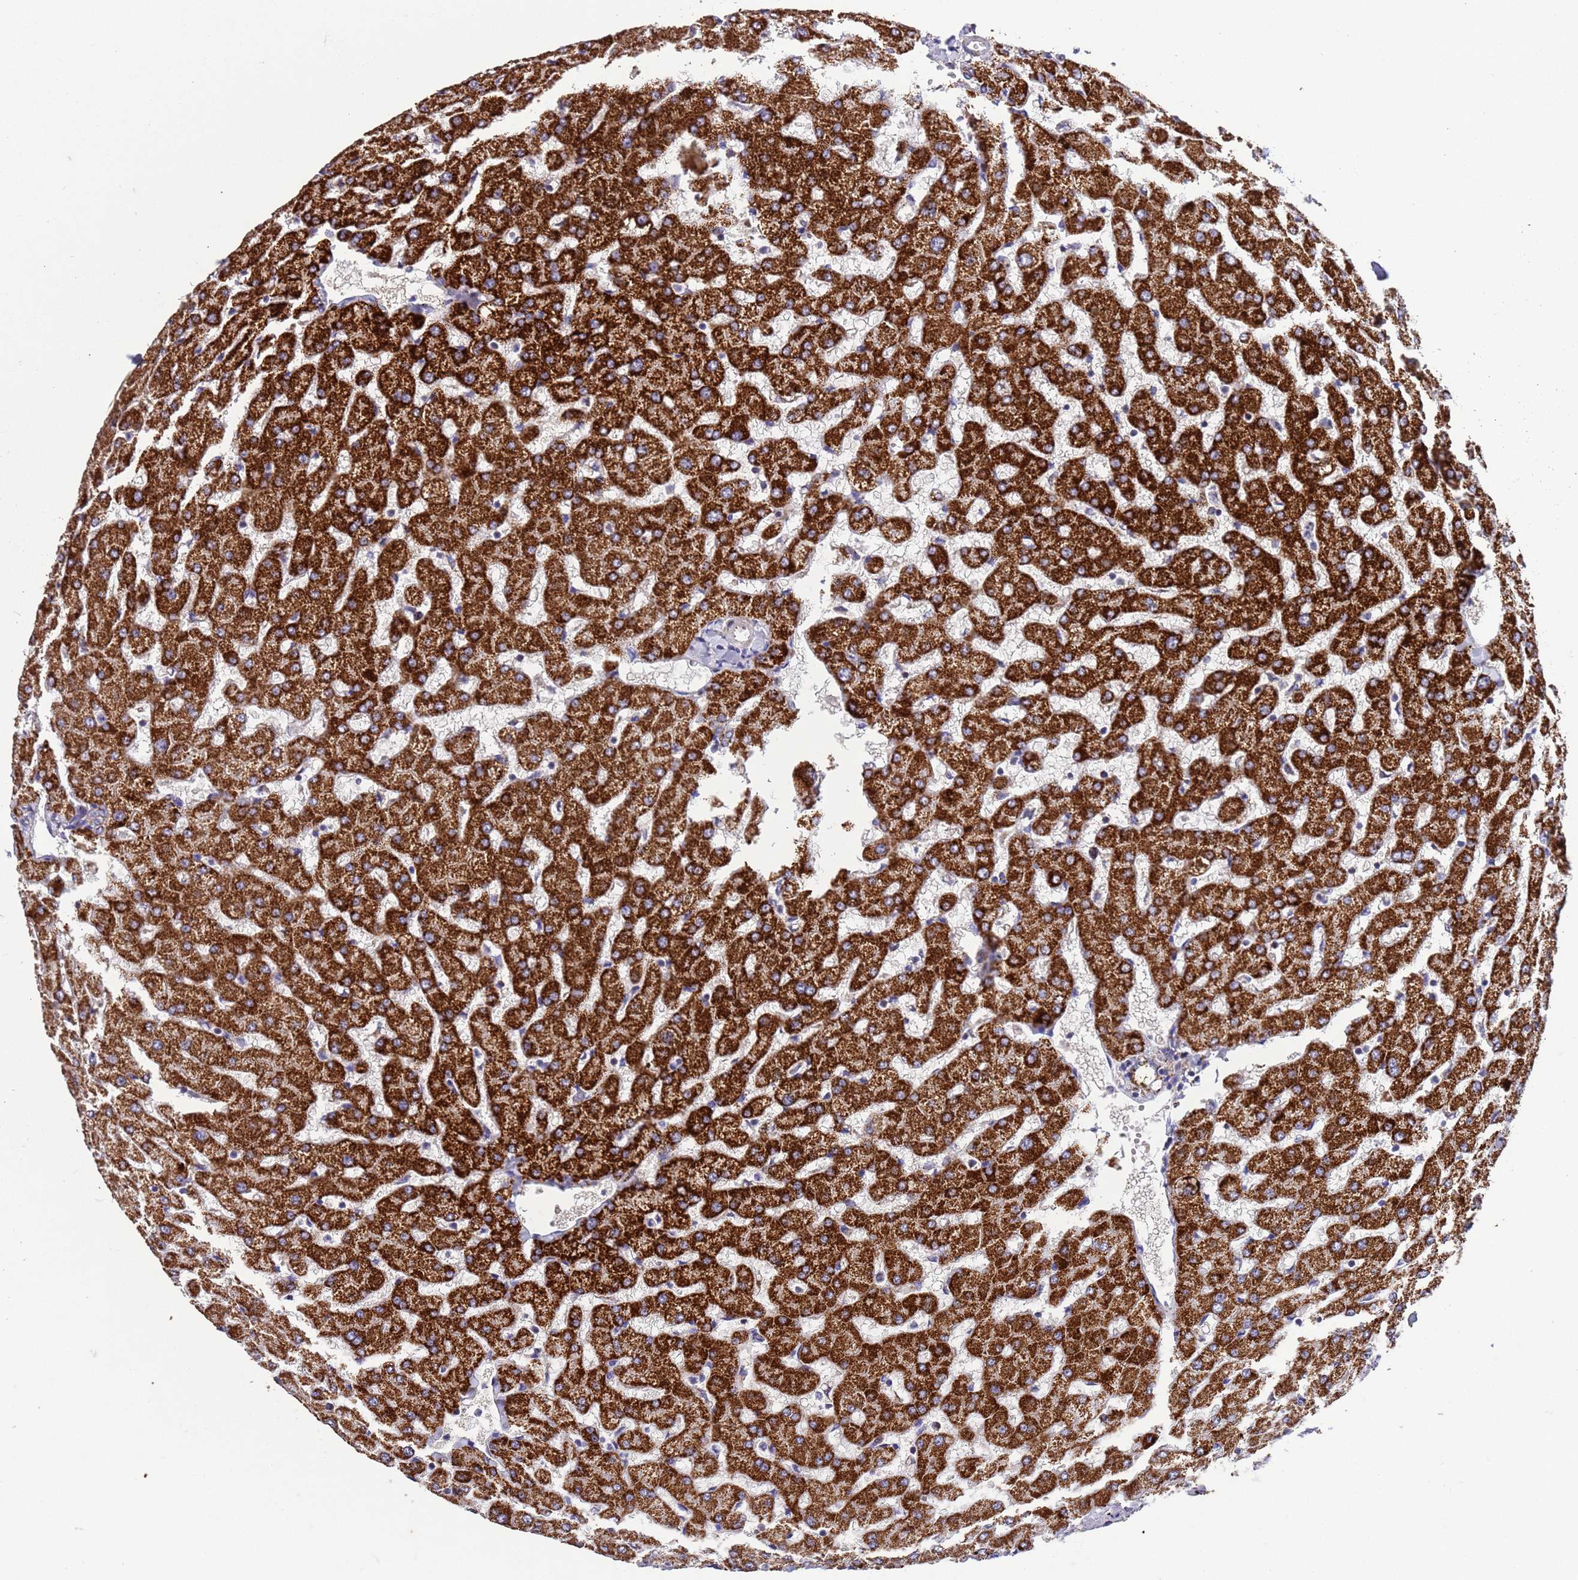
{"staining": {"intensity": "weak", "quantity": "25%-75%", "location": "cytoplasmic/membranous"}, "tissue": "liver", "cell_type": "Cholangiocytes", "image_type": "normal", "snomed": [{"axis": "morphology", "description": "Normal tissue, NOS"}, {"axis": "topography", "description": "Liver"}], "caption": "Brown immunohistochemical staining in normal liver reveals weak cytoplasmic/membranous expression in approximately 25%-75% of cholangiocytes. (DAB (3,3'-diaminobenzidine) IHC, brown staining for protein, blue staining for nuclei).", "gene": "ZNFX1", "patient": {"sex": "female", "age": 63}}